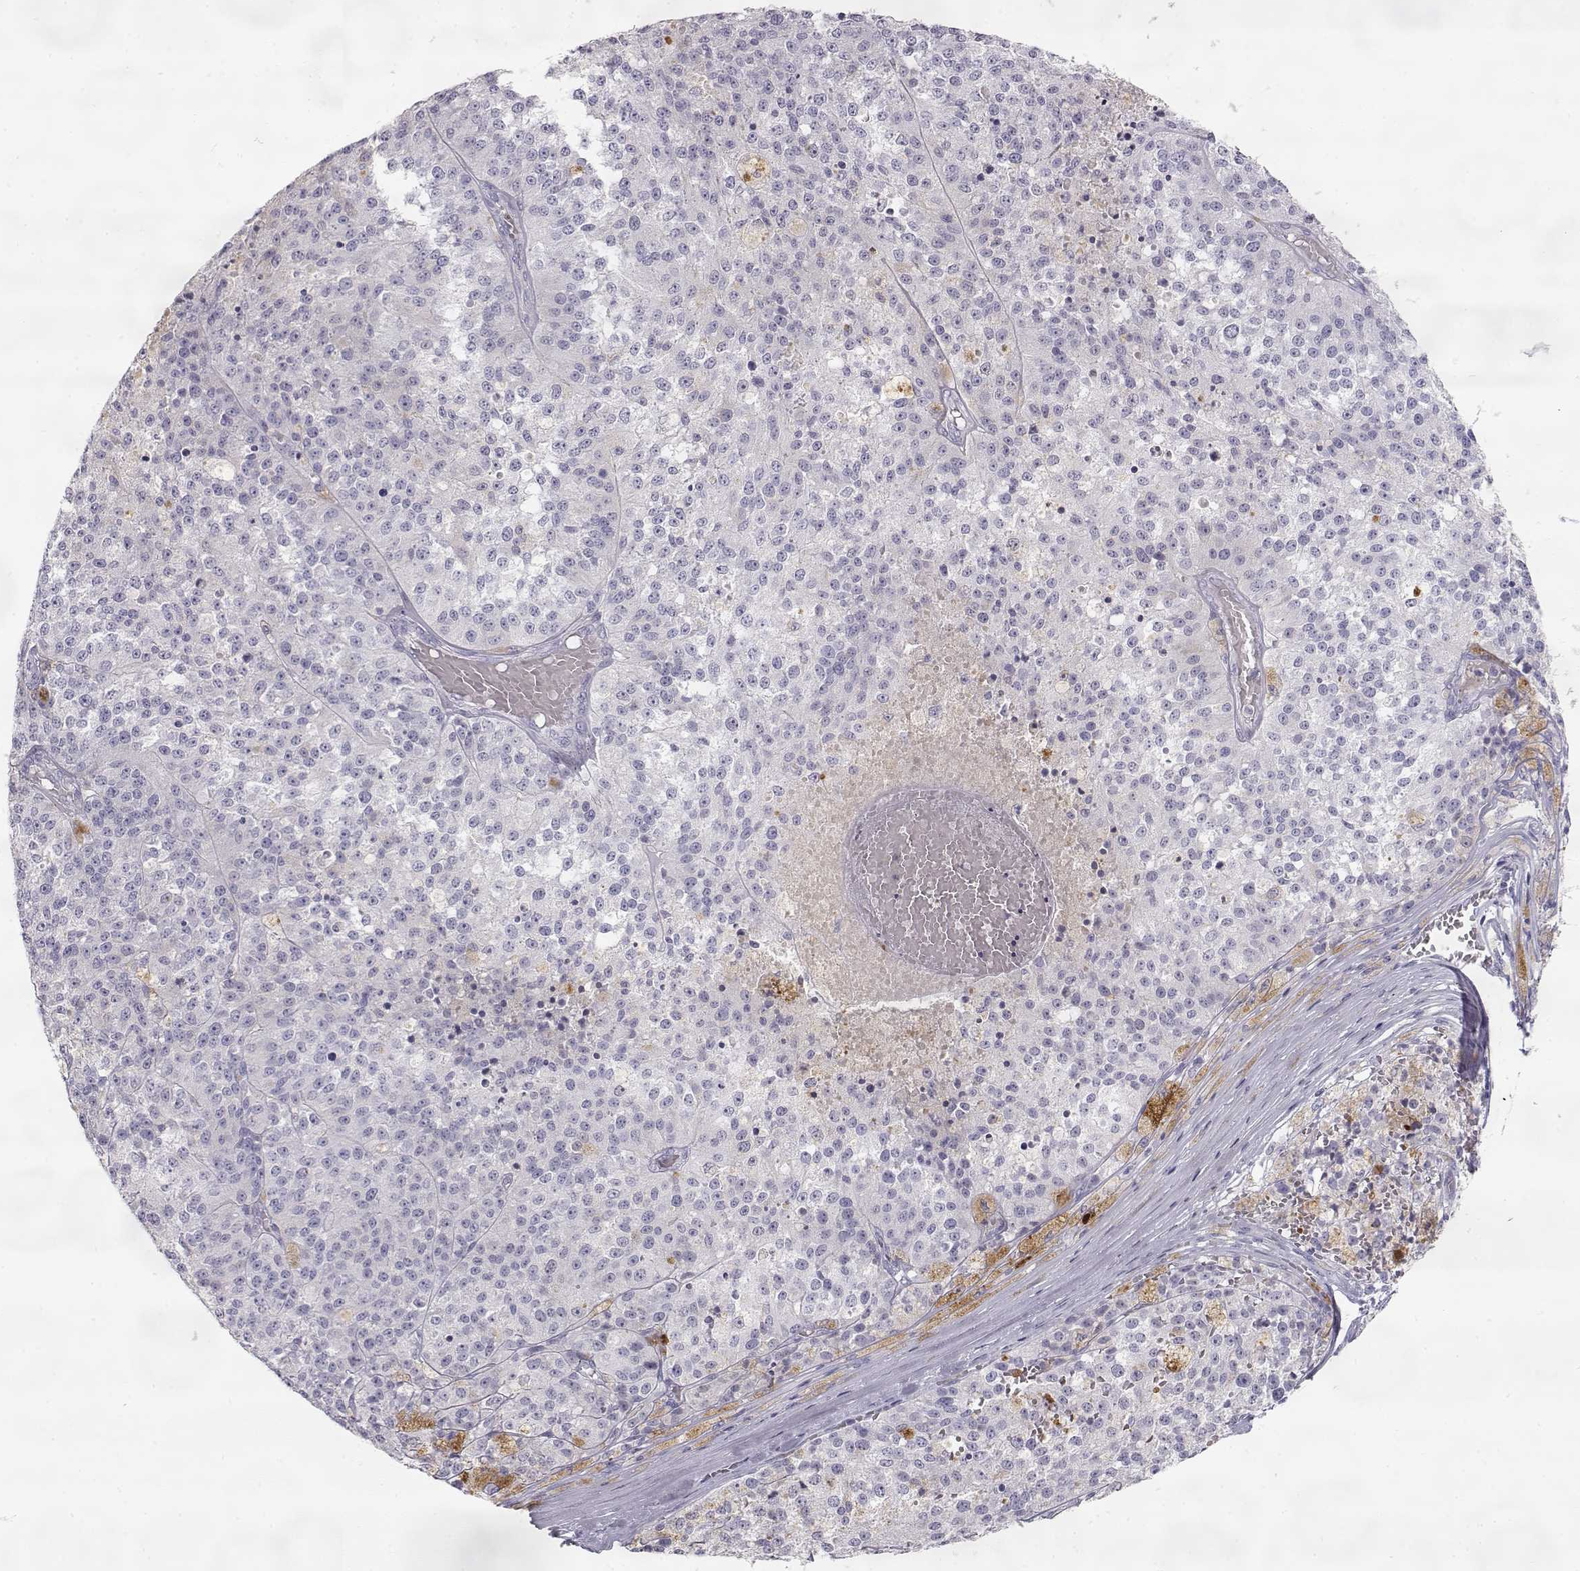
{"staining": {"intensity": "negative", "quantity": "none", "location": "none"}, "tissue": "melanoma", "cell_type": "Tumor cells", "image_type": "cancer", "snomed": [{"axis": "morphology", "description": "Malignant melanoma, Metastatic site"}, {"axis": "topography", "description": "Lymph node"}], "caption": "Image shows no protein expression in tumor cells of malignant melanoma (metastatic site) tissue.", "gene": "SLCO6A1", "patient": {"sex": "female", "age": 64}}